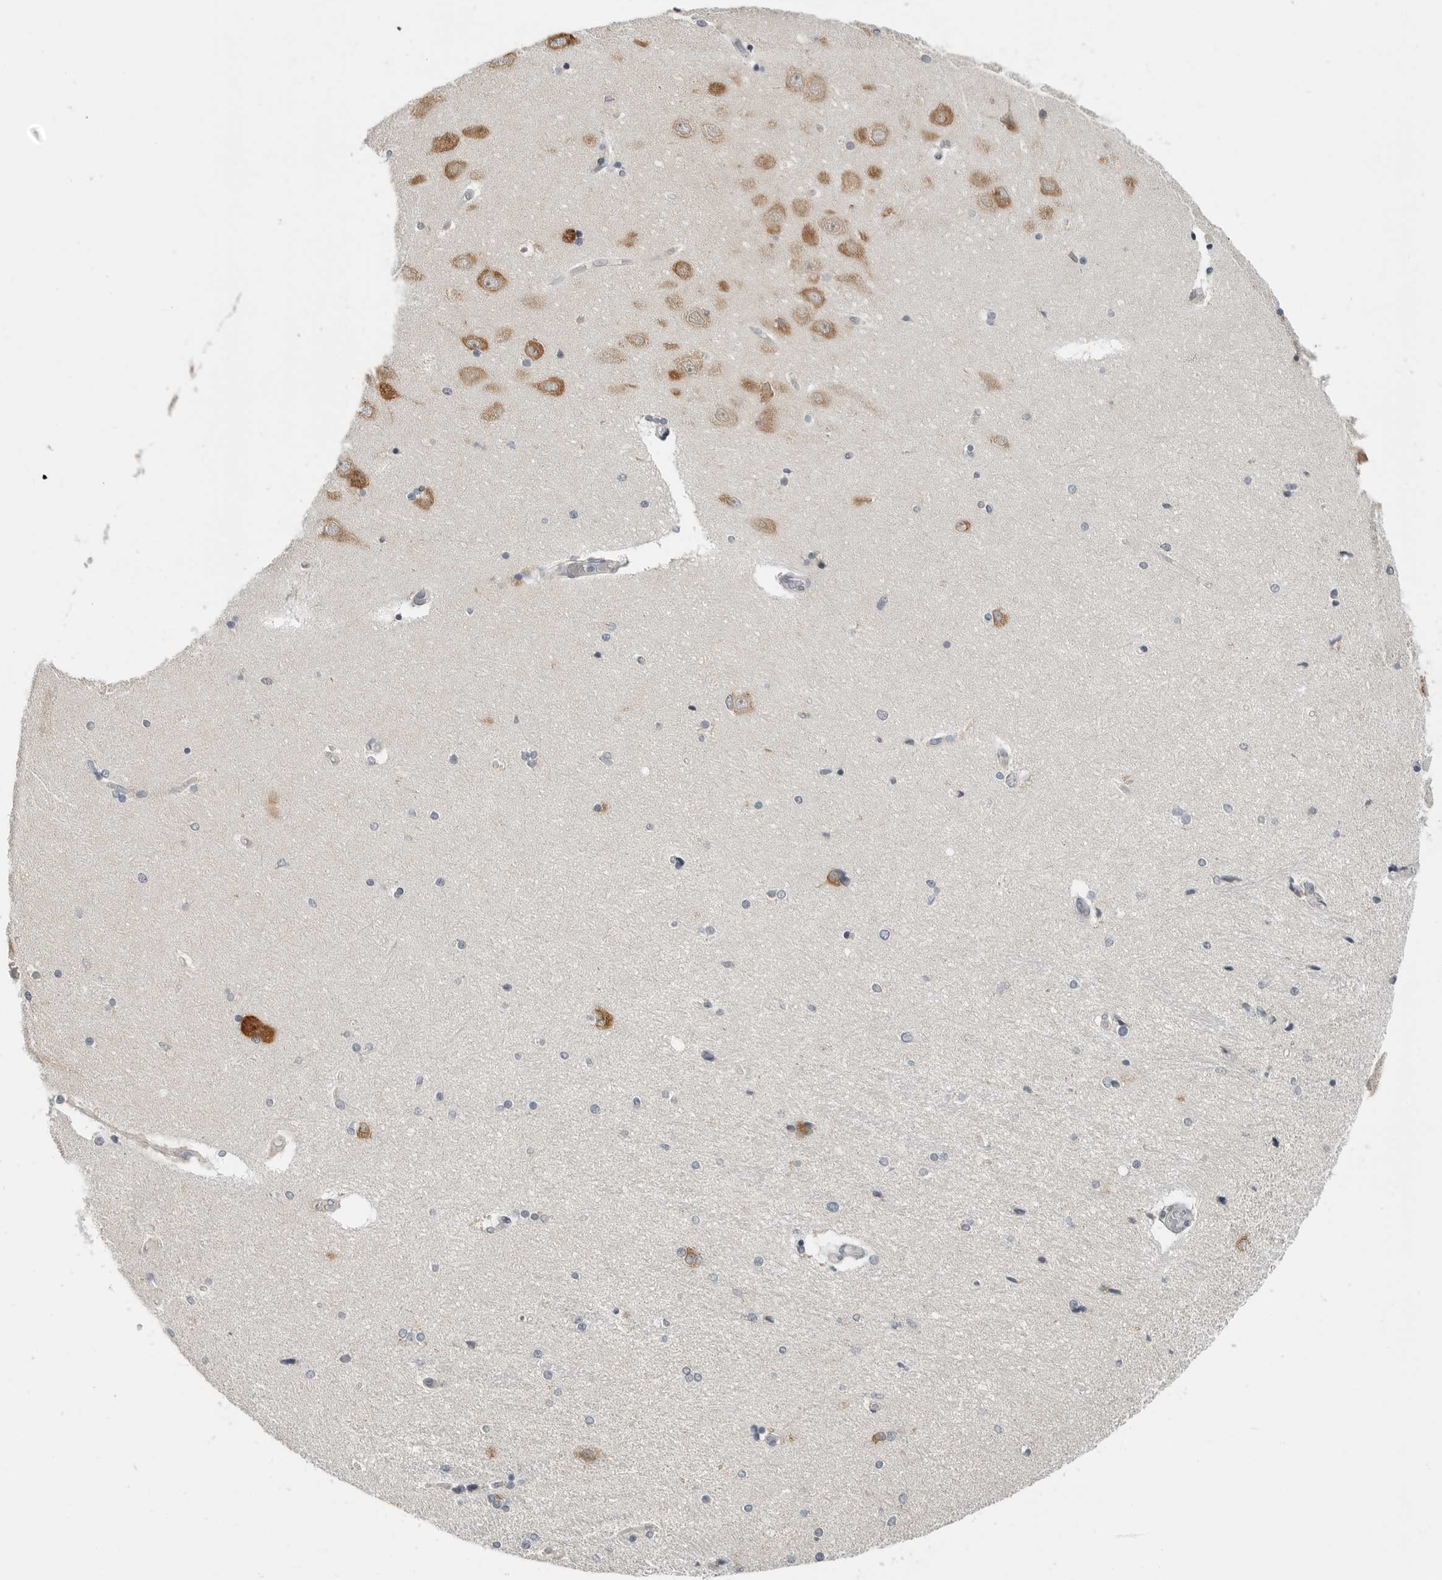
{"staining": {"intensity": "negative", "quantity": "none", "location": "none"}, "tissue": "hippocampus", "cell_type": "Glial cells", "image_type": "normal", "snomed": [{"axis": "morphology", "description": "Normal tissue, NOS"}, {"axis": "topography", "description": "Hippocampus"}], "caption": "DAB (3,3'-diaminobenzidine) immunohistochemical staining of unremarkable human hippocampus shows no significant expression in glial cells.", "gene": "IL12RB2", "patient": {"sex": "female", "age": 54}}